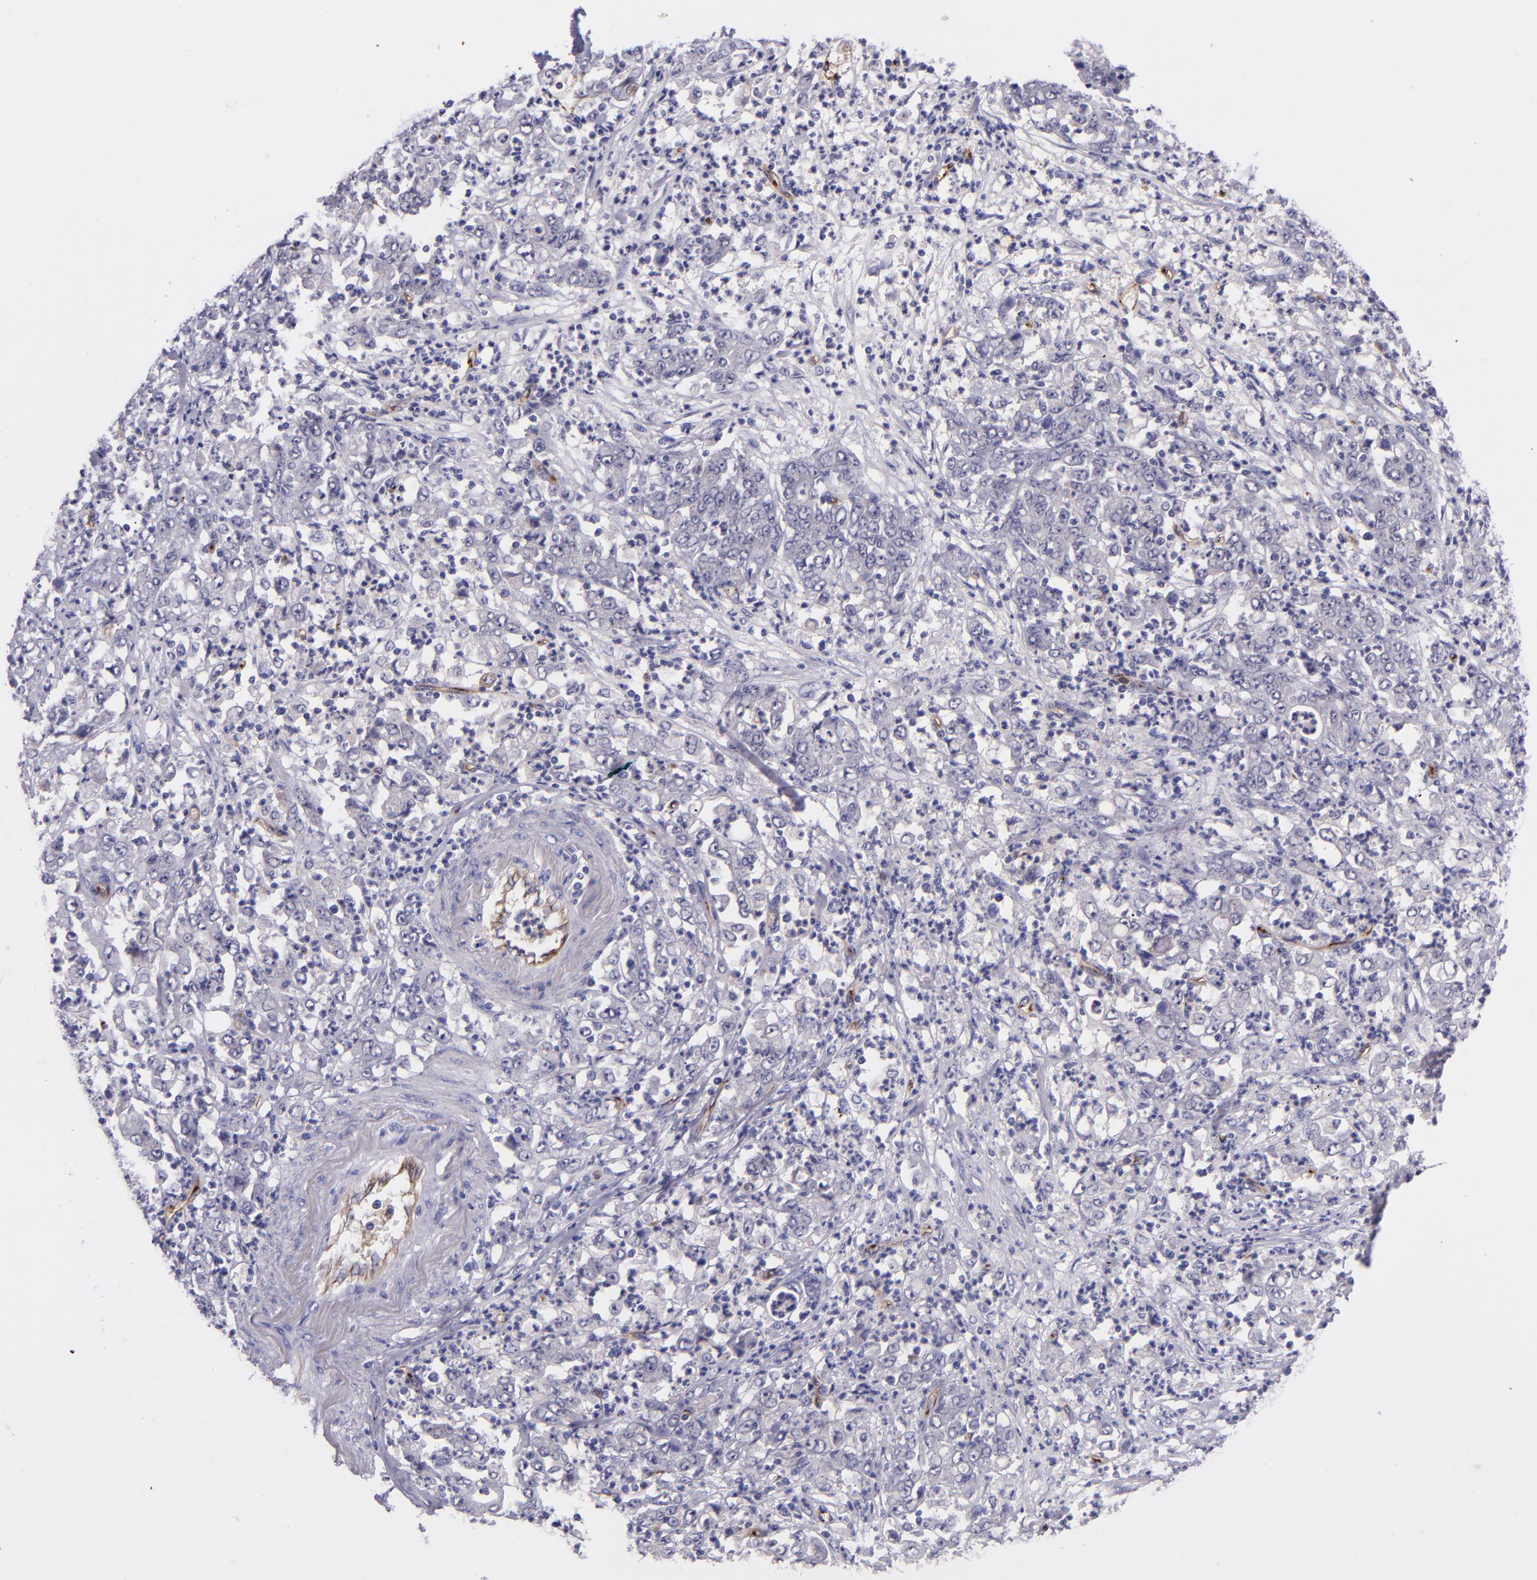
{"staining": {"intensity": "negative", "quantity": "none", "location": "none"}, "tissue": "stomach cancer", "cell_type": "Tumor cells", "image_type": "cancer", "snomed": [{"axis": "morphology", "description": "Adenocarcinoma, NOS"}, {"axis": "topography", "description": "Stomach, lower"}], "caption": "The immunohistochemistry (IHC) histopathology image has no significant expression in tumor cells of stomach cancer tissue.", "gene": "NOS3", "patient": {"sex": "female", "age": 71}}